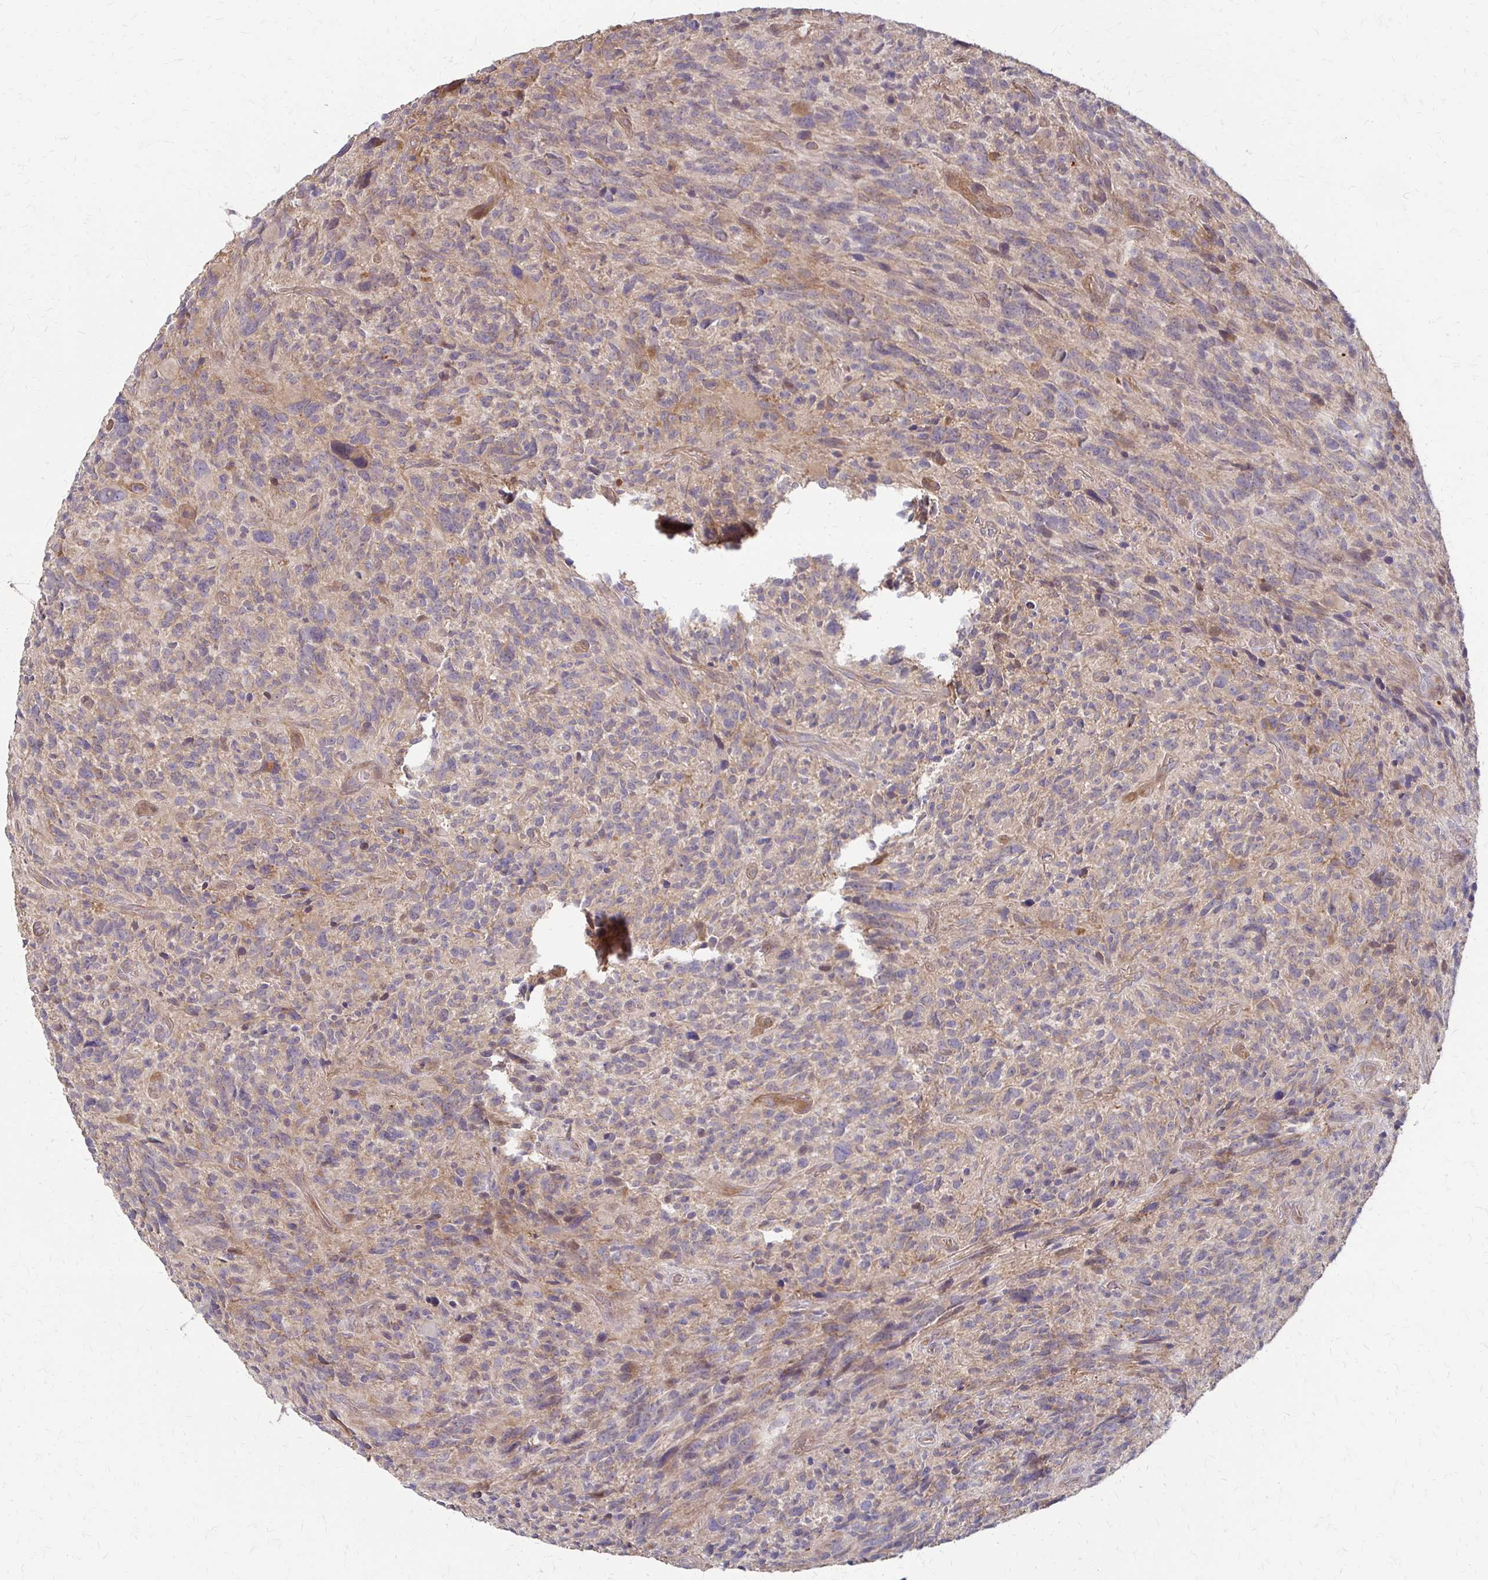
{"staining": {"intensity": "weak", "quantity": "<25%", "location": "cytoplasmic/membranous"}, "tissue": "glioma", "cell_type": "Tumor cells", "image_type": "cancer", "snomed": [{"axis": "morphology", "description": "Glioma, malignant, High grade"}, {"axis": "topography", "description": "Brain"}], "caption": "The image displays no significant staining in tumor cells of glioma.", "gene": "CFL2", "patient": {"sex": "male", "age": 46}}